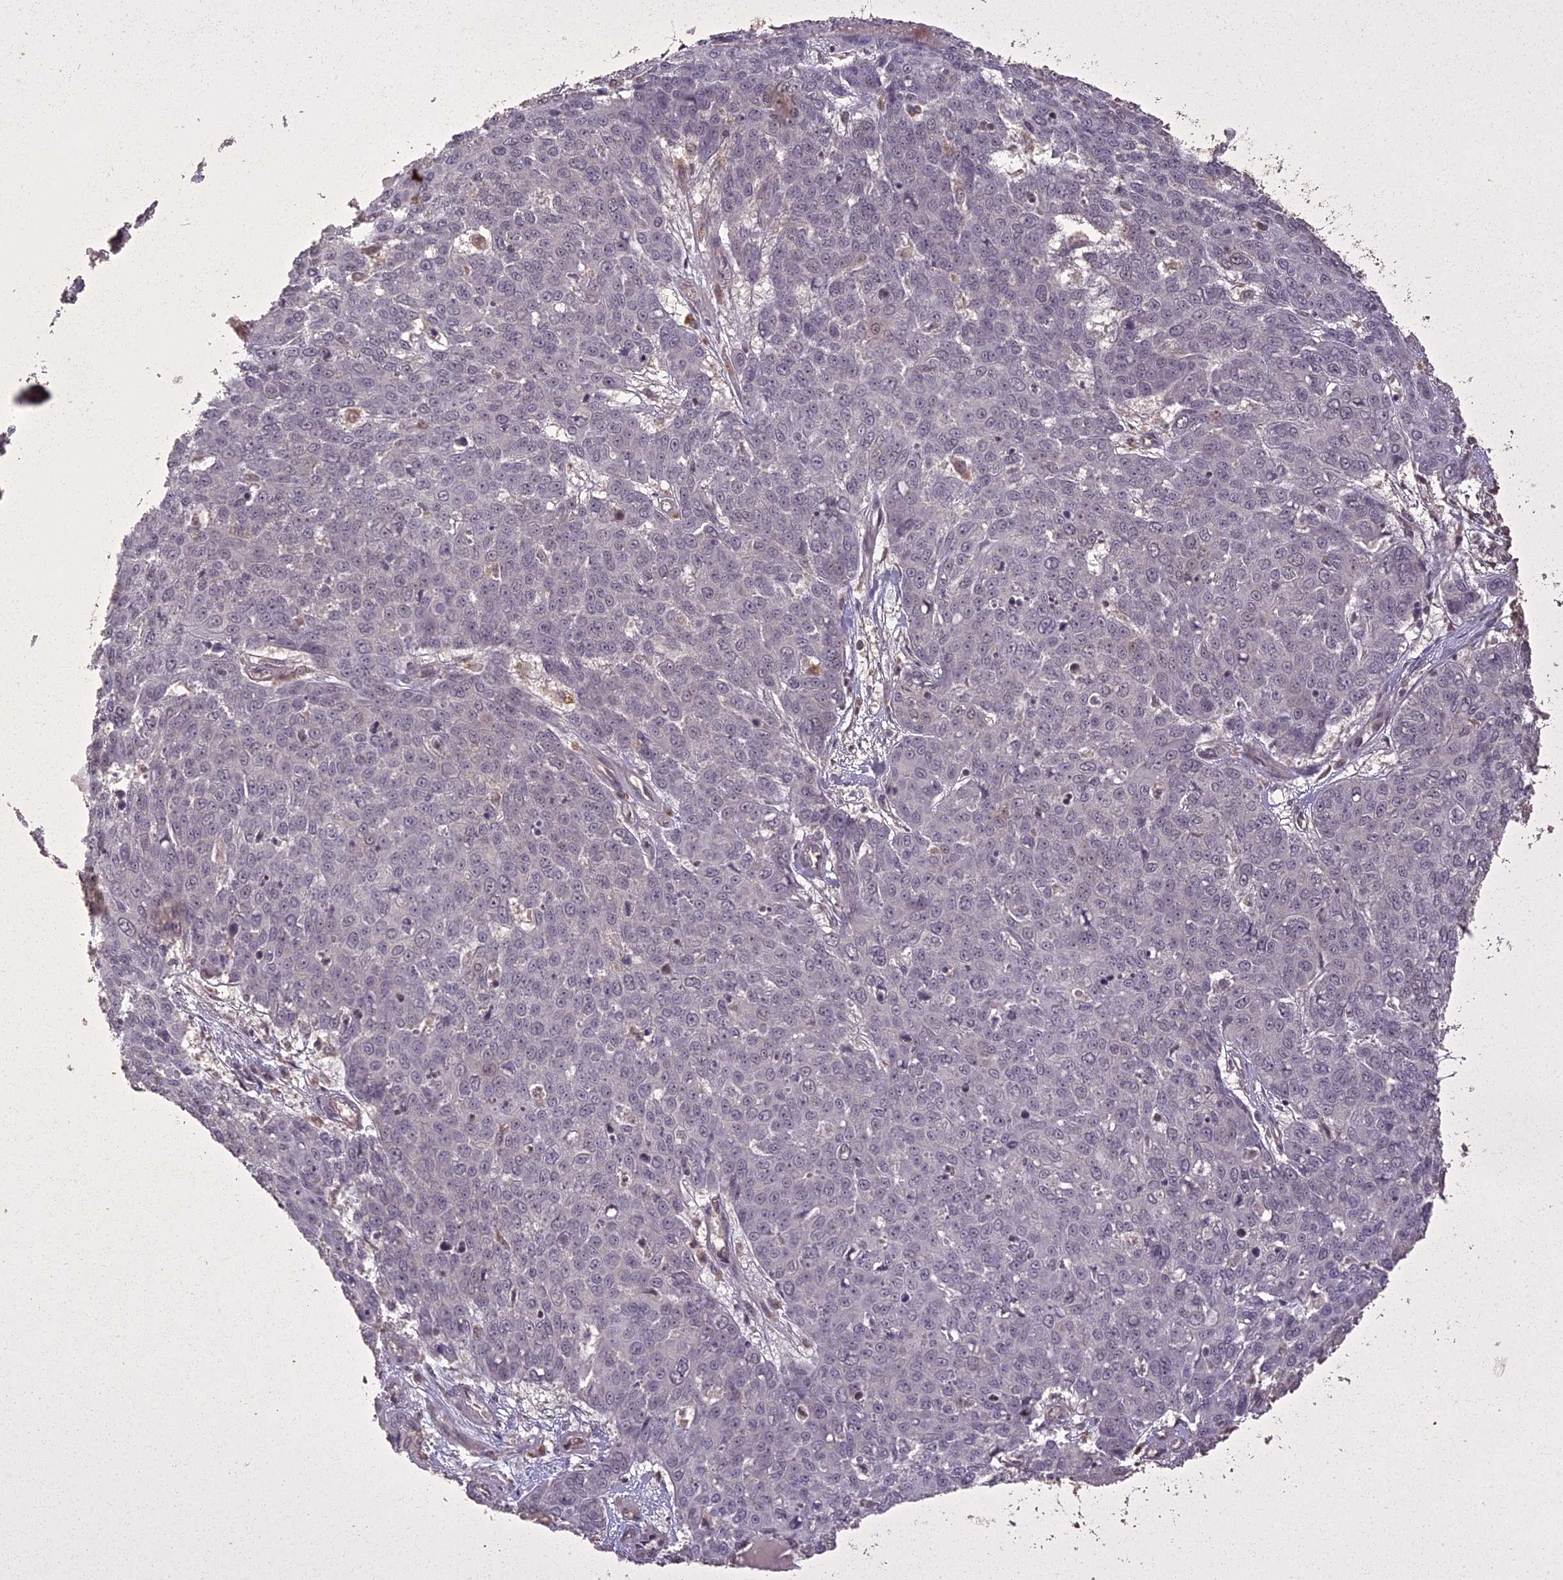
{"staining": {"intensity": "negative", "quantity": "none", "location": "none"}, "tissue": "skin cancer", "cell_type": "Tumor cells", "image_type": "cancer", "snomed": [{"axis": "morphology", "description": "Squamous cell carcinoma, NOS"}, {"axis": "topography", "description": "Skin"}], "caption": "A micrograph of skin squamous cell carcinoma stained for a protein shows no brown staining in tumor cells. (DAB (3,3'-diaminobenzidine) immunohistochemistry with hematoxylin counter stain).", "gene": "LIN37", "patient": {"sex": "male", "age": 71}}